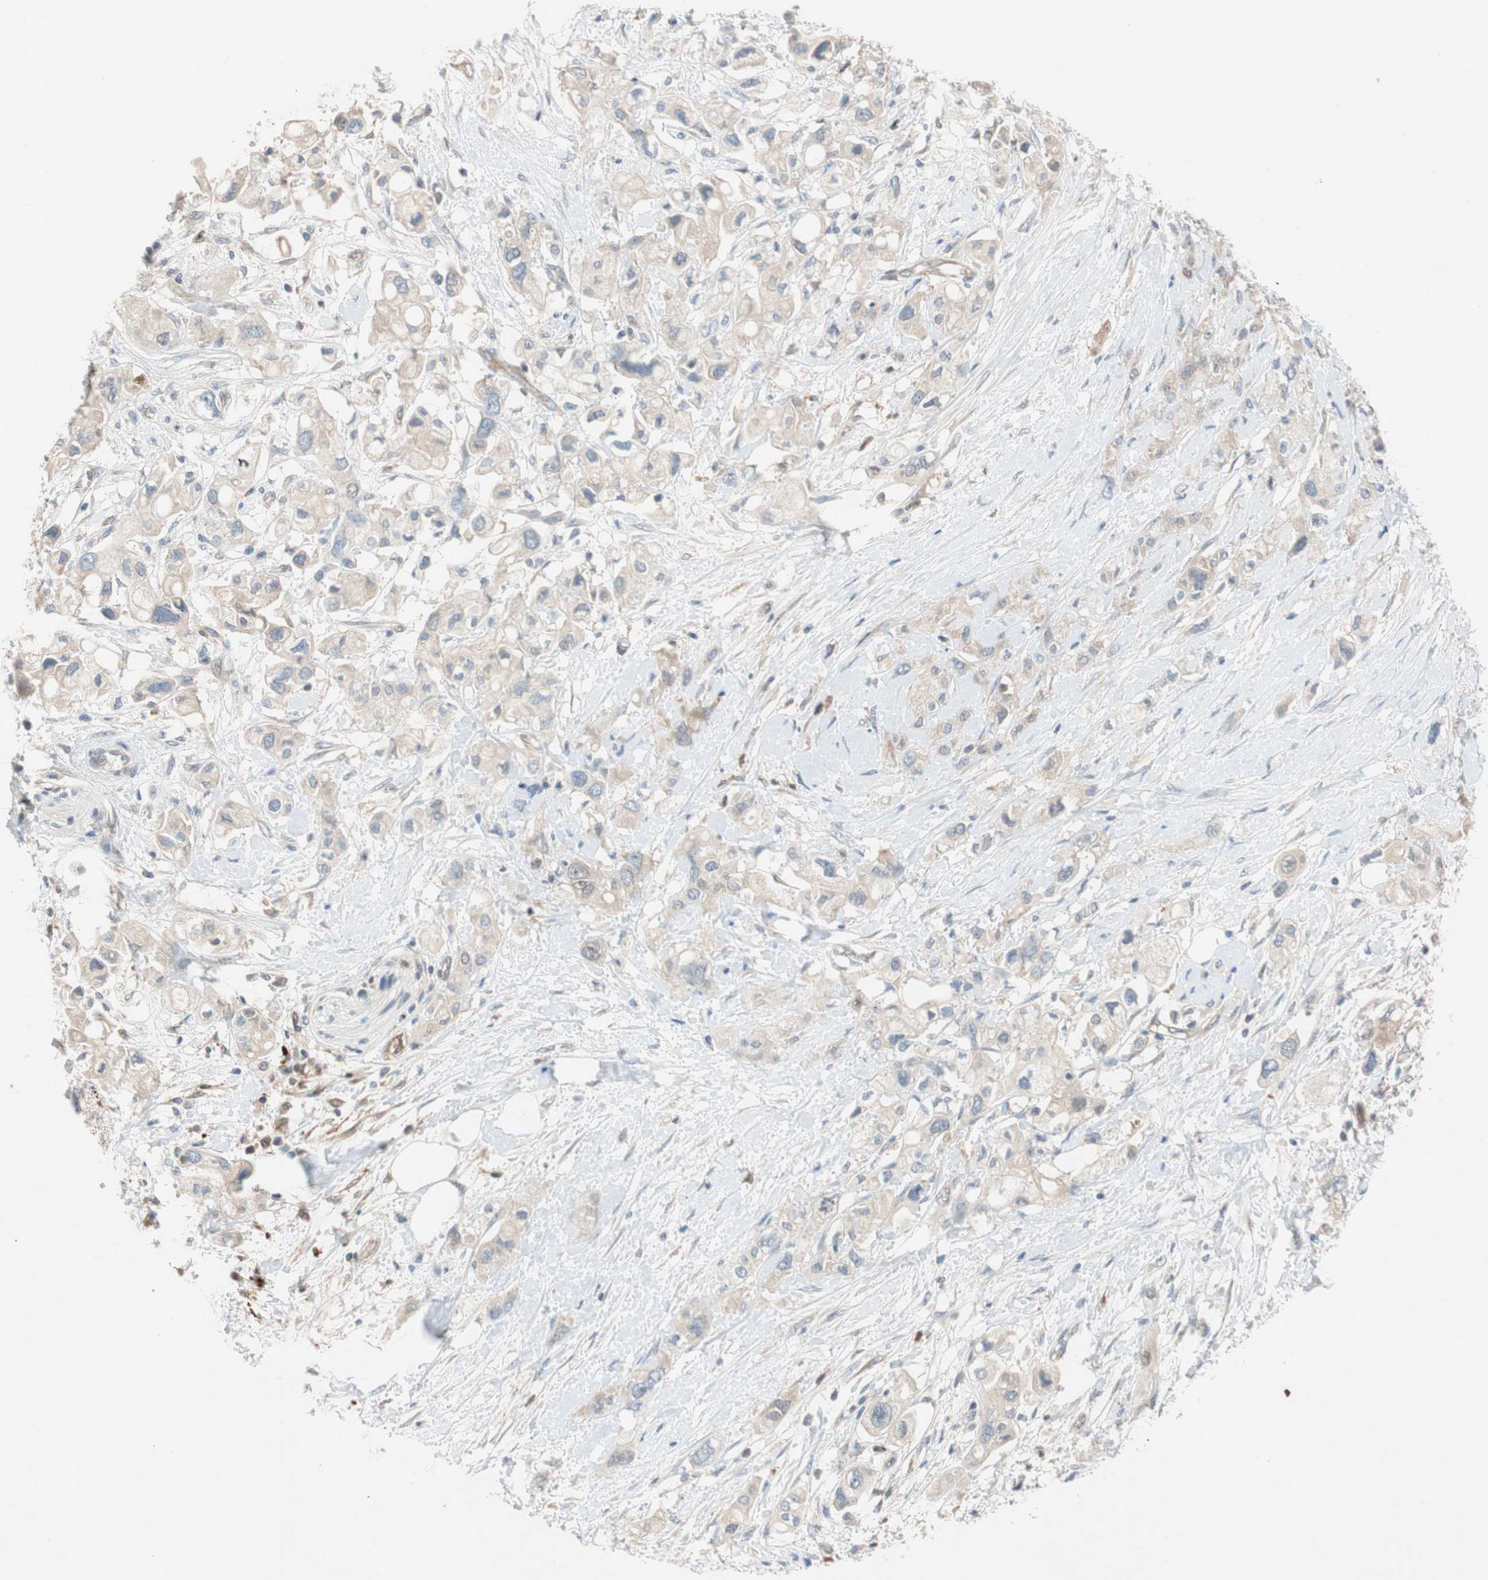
{"staining": {"intensity": "weak", "quantity": "<25%", "location": "cytoplasmic/membranous"}, "tissue": "pancreatic cancer", "cell_type": "Tumor cells", "image_type": "cancer", "snomed": [{"axis": "morphology", "description": "Adenocarcinoma, NOS"}, {"axis": "topography", "description": "Pancreas"}], "caption": "Immunohistochemistry of pancreatic adenocarcinoma displays no positivity in tumor cells.", "gene": "RELB", "patient": {"sex": "female", "age": 56}}